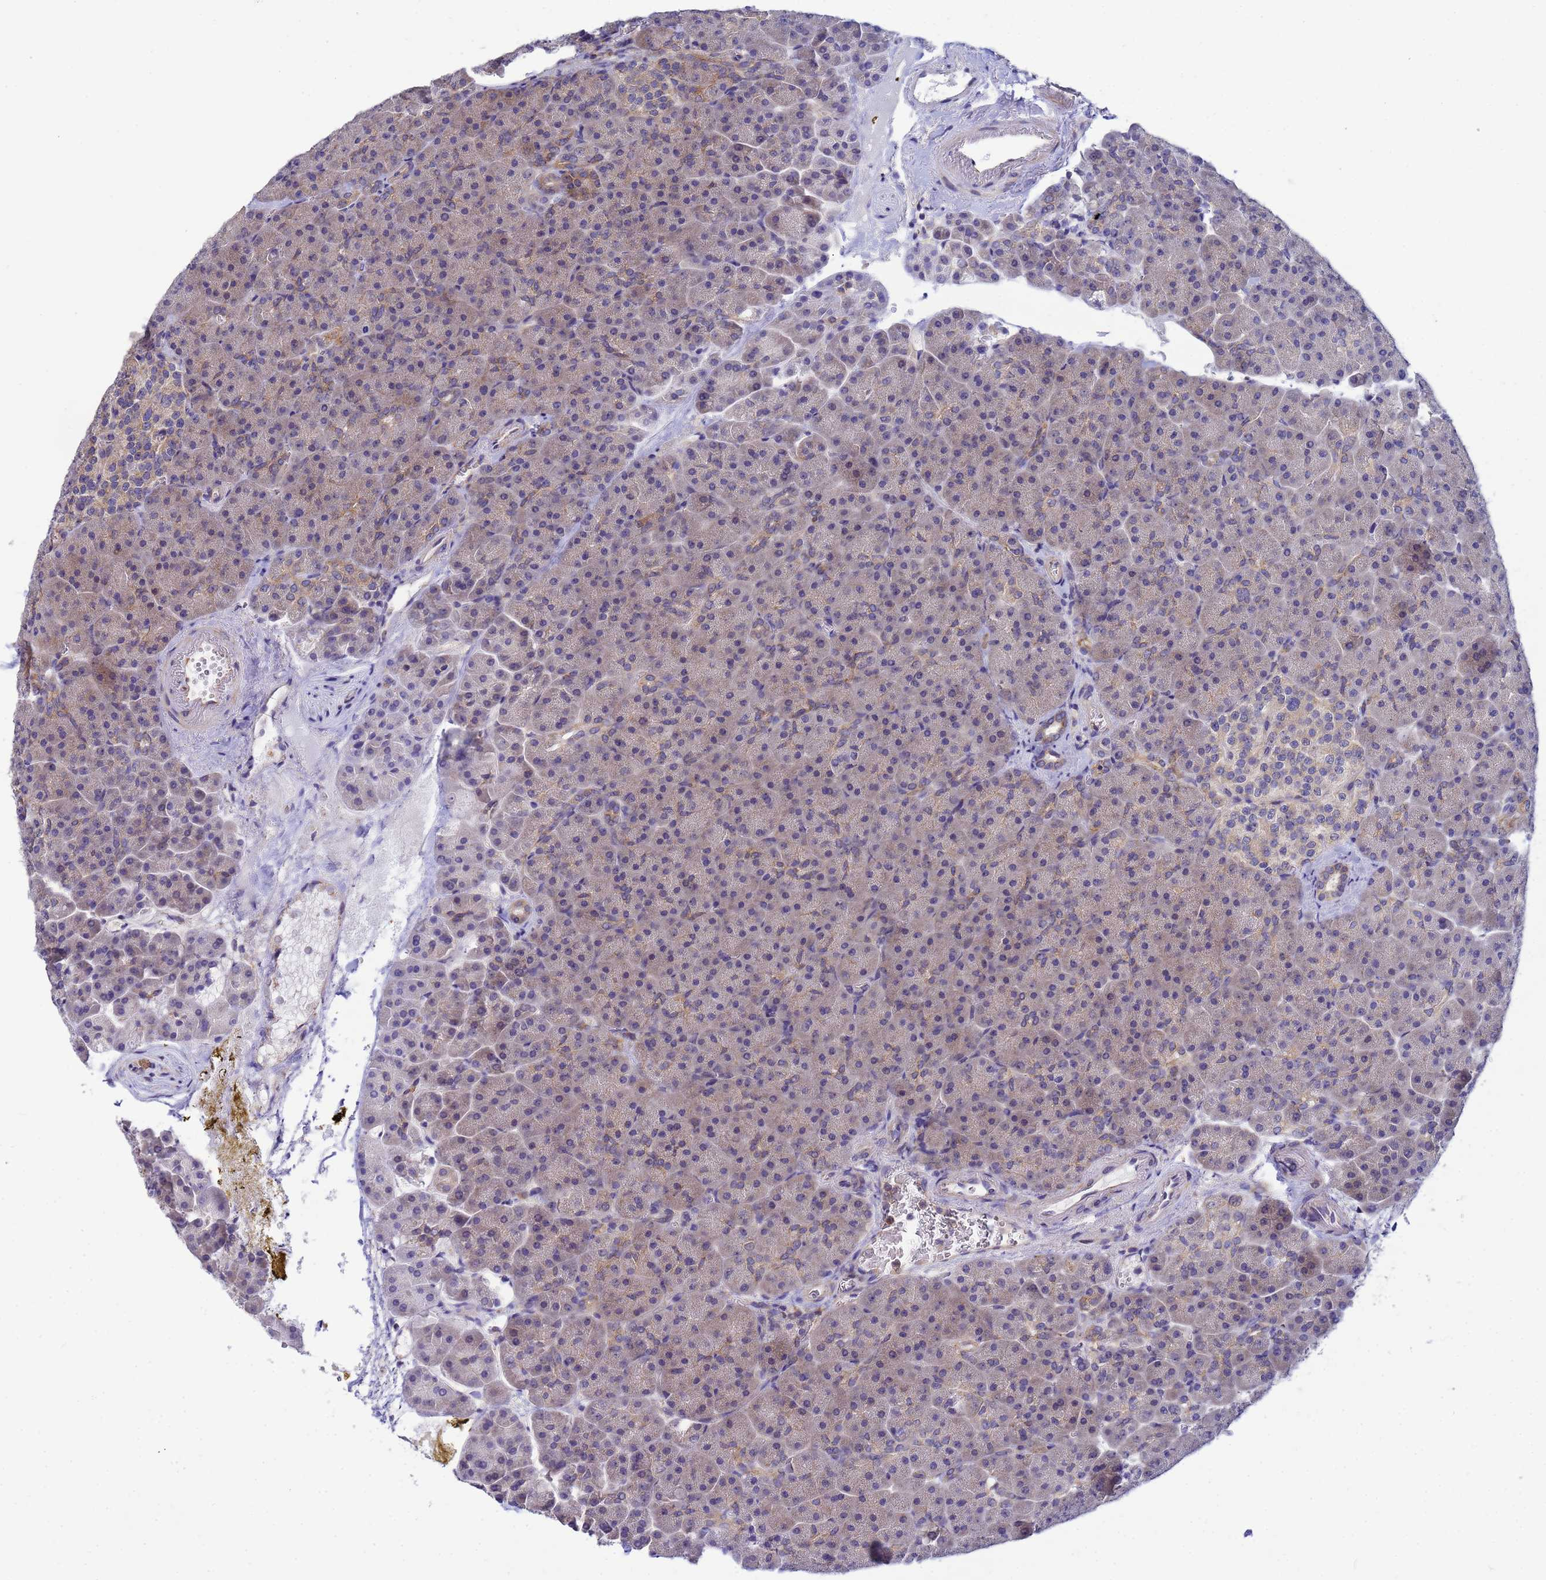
{"staining": {"intensity": "moderate", "quantity": "<25%", "location": "cytoplasmic/membranous"}, "tissue": "pancreas", "cell_type": "Exocrine glandular cells", "image_type": "normal", "snomed": [{"axis": "morphology", "description": "Normal tissue, NOS"}, {"axis": "topography", "description": "Pancreas"}], "caption": "Immunohistochemistry micrograph of benign pancreas: human pancreas stained using immunohistochemistry displays low levels of moderate protein expression localized specifically in the cytoplasmic/membranous of exocrine glandular cells, appearing as a cytoplasmic/membranous brown color.", "gene": "CDC34", "patient": {"sex": "female", "age": 74}}